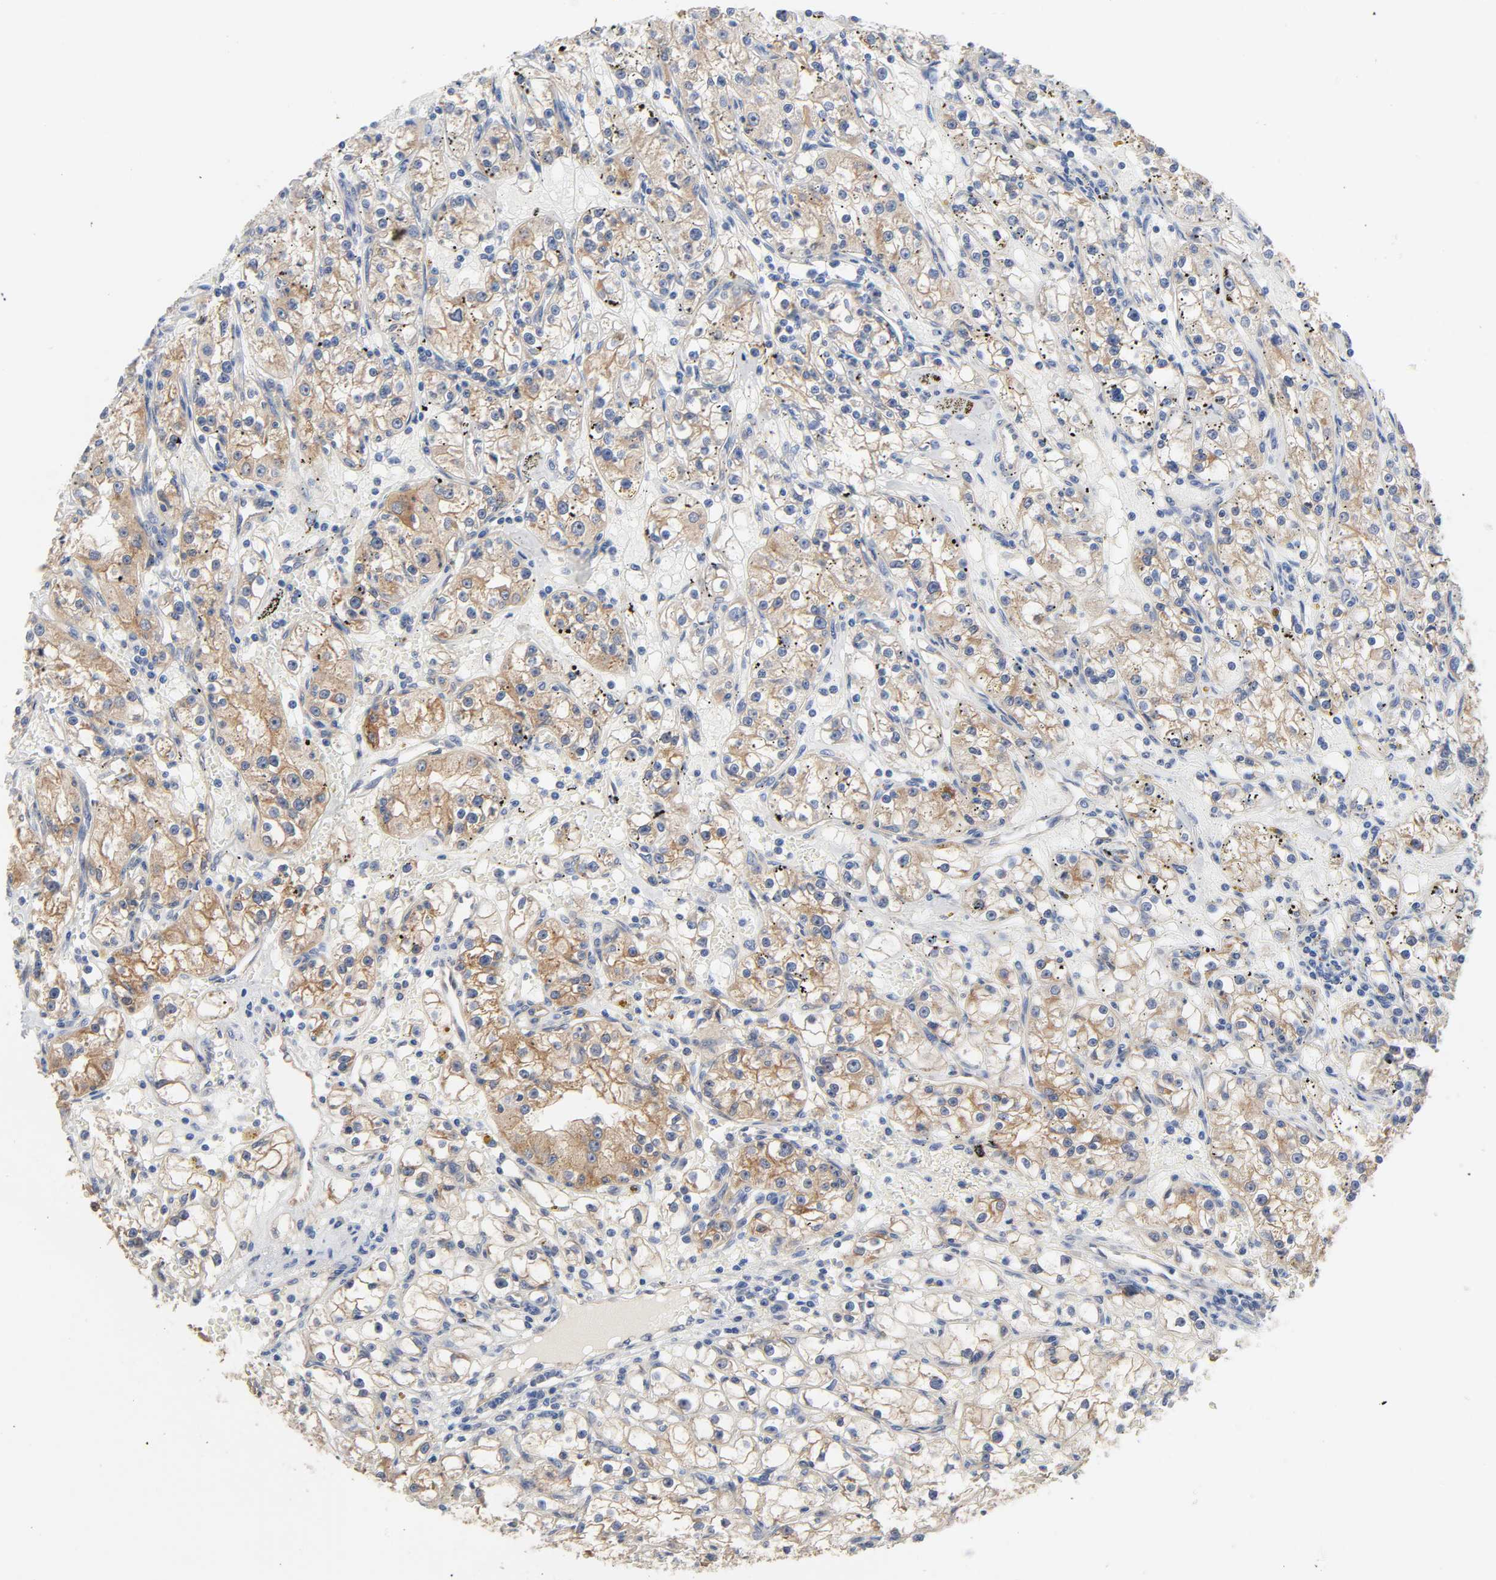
{"staining": {"intensity": "moderate", "quantity": "25%-75%", "location": "cytoplasmic/membranous"}, "tissue": "renal cancer", "cell_type": "Tumor cells", "image_type": "cancer", "snomed": [{"axis": "morphology", "description": "Adenocarcinoma, NOS"}, {"axis": "topography", "description": "Kidney"}], "caption": "IHC histopathology image of neoplastic tissue: human adenocarcinoma (renal) stained using immunohistochemistry demonstrates medium levels of moderate protein expression localized specifically in the cytoplasmic/membranous of tumor cells, appearing as a cytoplasmic/membranous brown color.", "gene": "PRKAB1", "patient": {"sex": "male", "age": 56}}